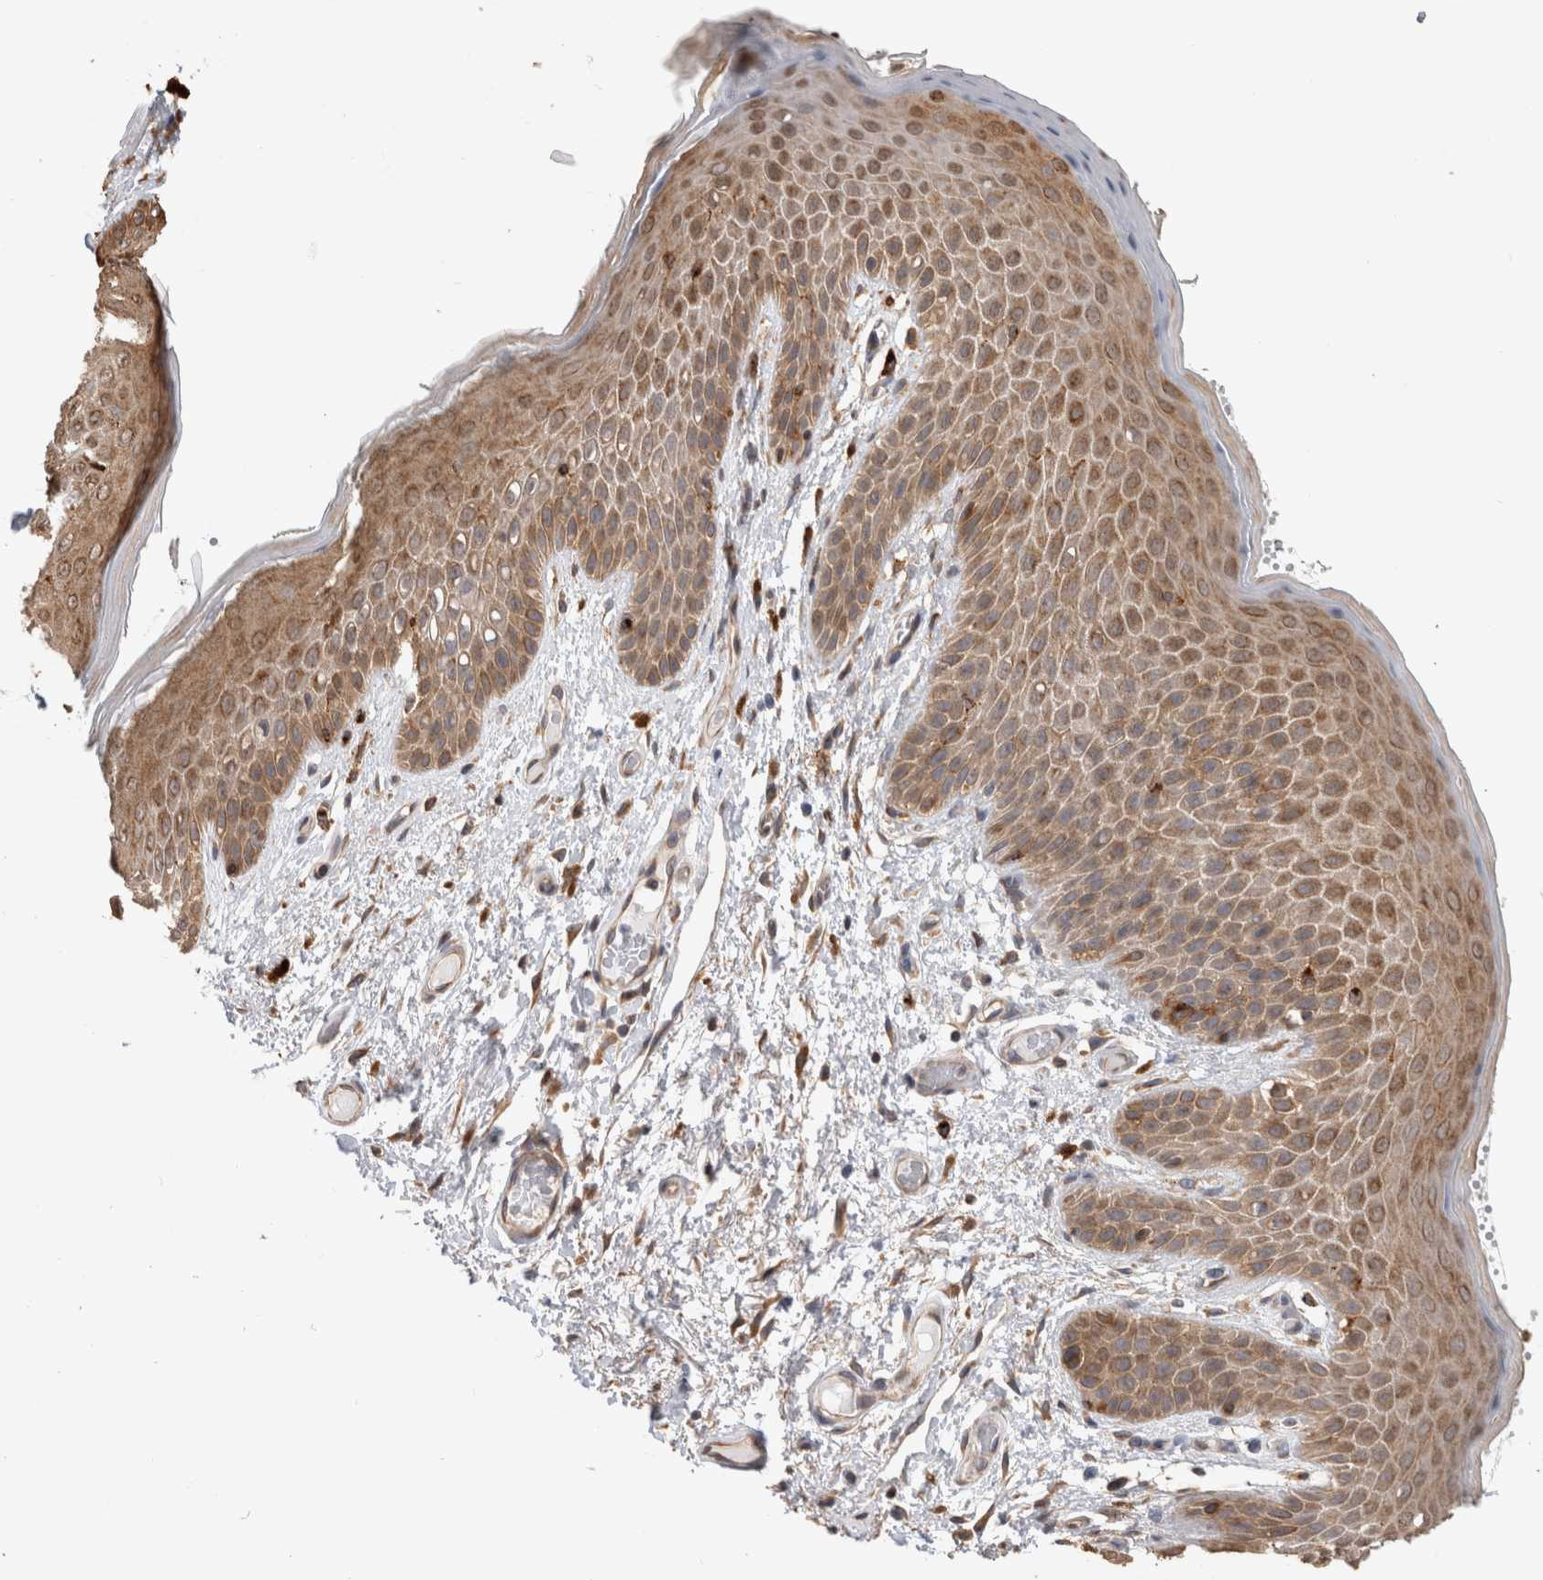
{"staining": {"intensity": "moderate", "quantity": "25%-75%", "location": "cytoplasmic/membranous"}, "tissue": "skin", "cell_type": "Epidermal cells", "image_type": "normal", "snomed": [{"axis": "morphology", "description": "Normal tissue, NOS"}, {"axis": "topography", "description": "Anal"}], "caption": "A high-resolution photomicrograph shows IHC staining of normal skin, which demonstrates moderate cytoplasmic/membranous staining in about 25%-75% of epidermal cells. (DAB (3,3'-diaminobenzidine) IHC with brightfield microscopy, high magnification).", "gene": "CLIP1", "patient": {"sex": "male", "age": 74}}